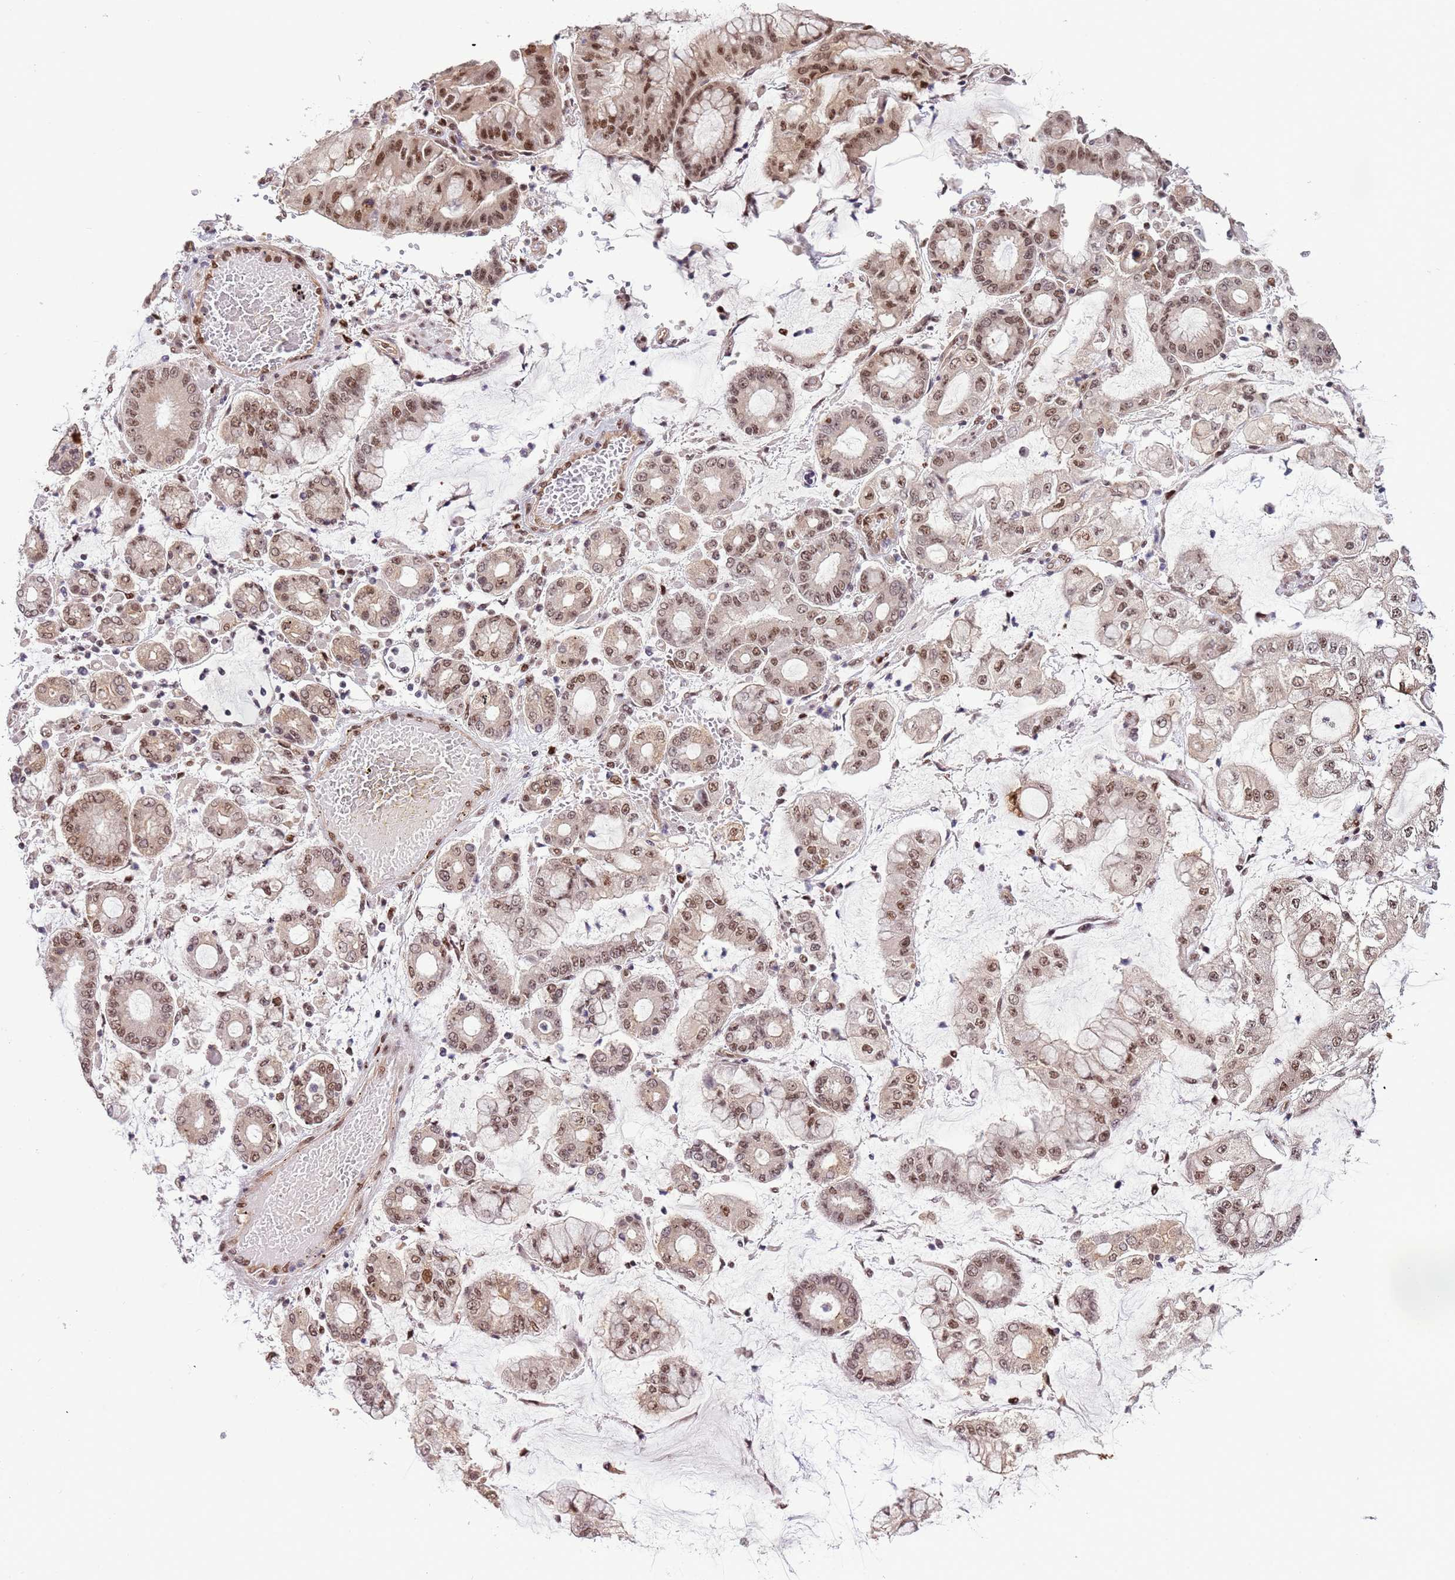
{"staining": {"intensity": "moderate", "quantity": ">75%", "location": "nuclear"}, "tissue": "stomach cancer", "cell_type": "Tumor cells", "image_type": "cancer", "snomed": [{"axis": "morphology", "description": "Adenocarcinoma, NOS"}, {"axis": "topography", "description": "Stomach"}], "caption": "An immunohistochemistry (IHC) histopathology image of tumor tissue is shown. Protein staining in brown highlights moderate nuclear positivity in stomach adenocarcinoma within tumor cells. The staining was performed using DAB, with brown indicating positive protein expression. Nuclei are stained blue with hematoxylin.", "gene": "PRPF6", "patient": {"sex": "male", "age": 76}}